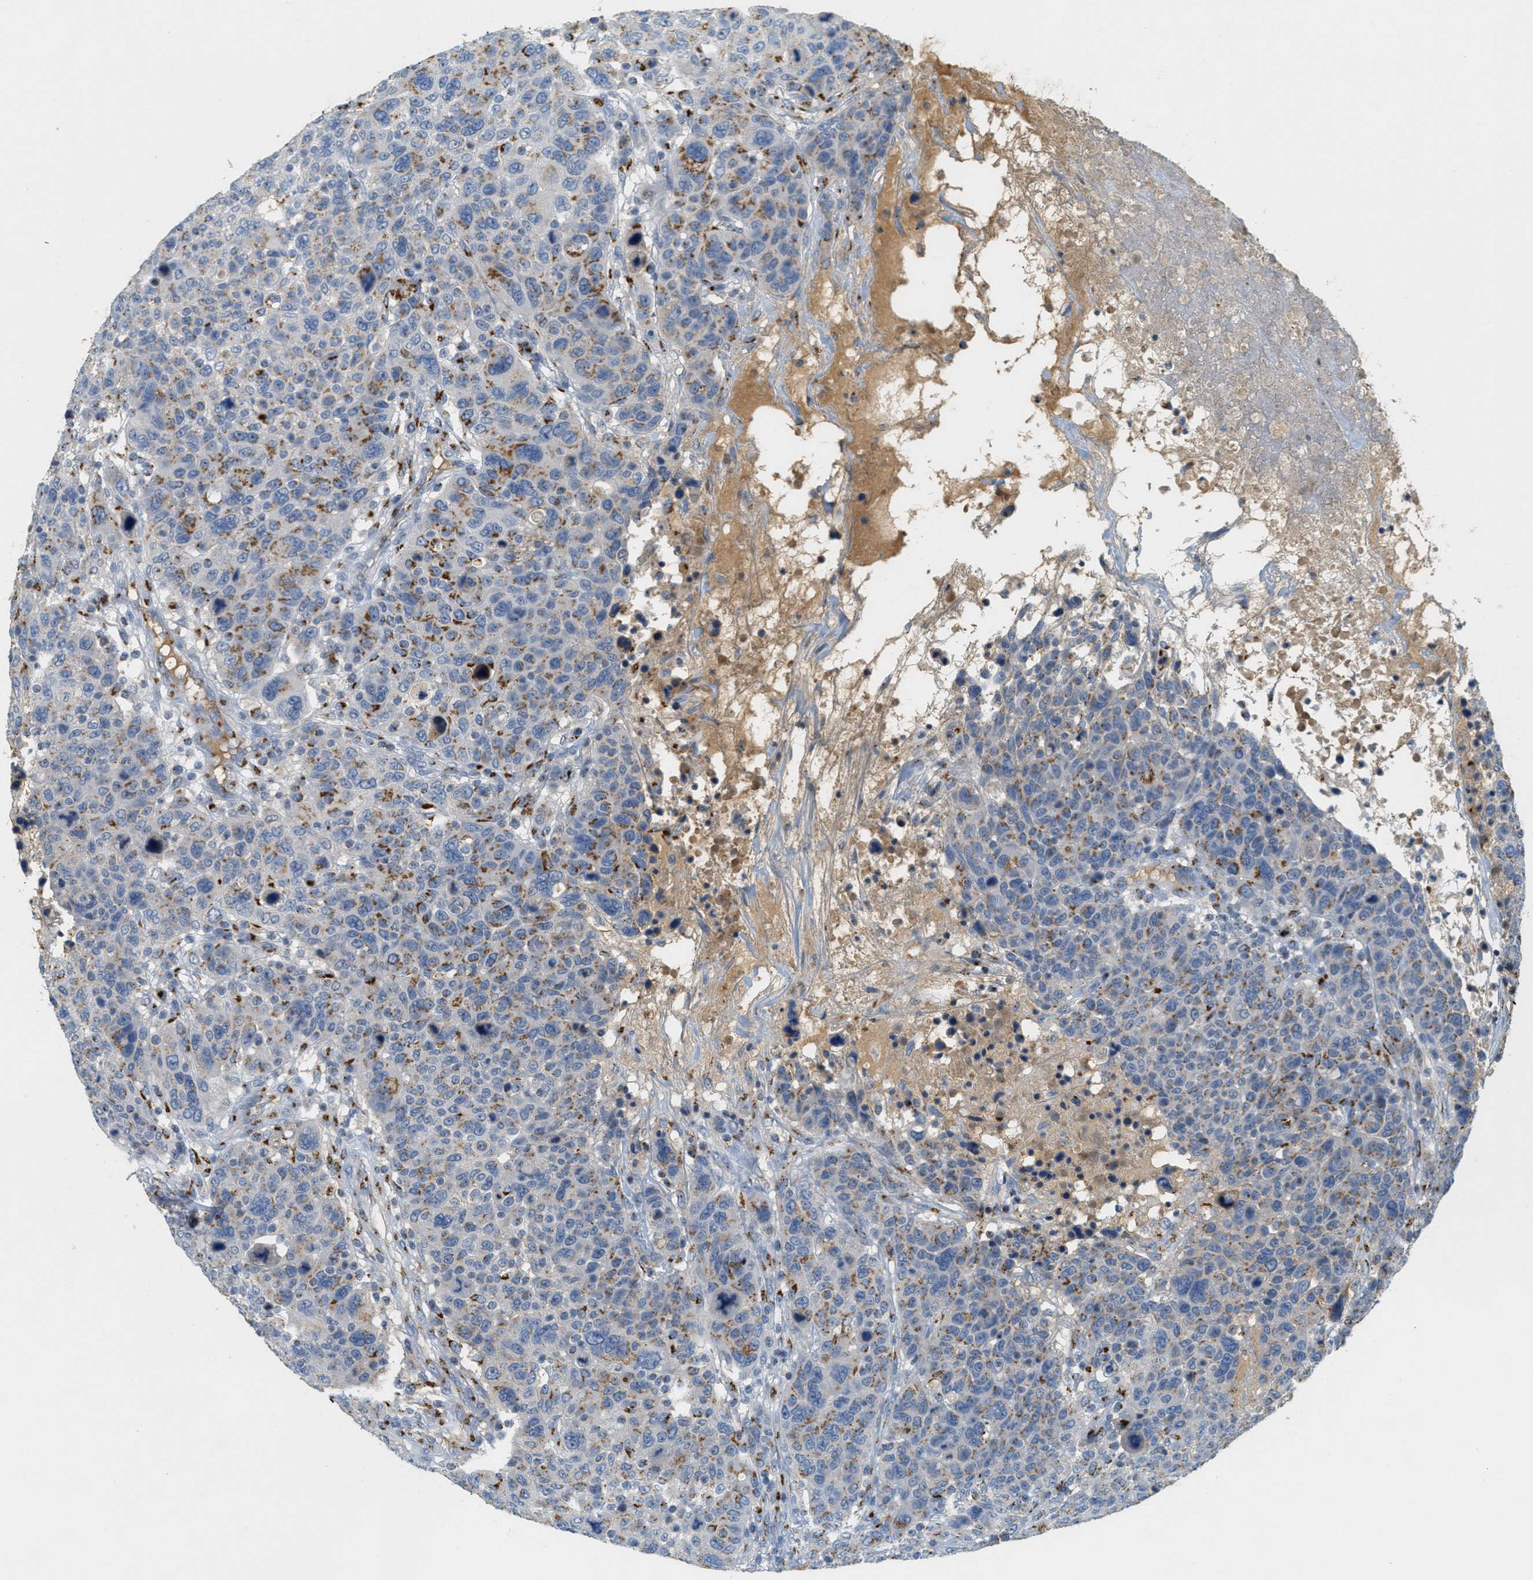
{"staining": {"intensity": "moderate", "quantity": "25%-75%", "location": "cytoplasmic/membranous"}, "tissue": "breast cancer", "cell_type": "Tumor cells", "image_type": "cancer", "snomed": [{"axis": "morphology", "description": "Duct carcinoma"}, {"axis": "topography", "description": "Breast"}], "caption": "A brown stain shows moderate cytoplasmic/membranous staining of a protein in breast cancer tumor cells.", "gene": "ENTPD4", "patient": {"sex": "female", "age": 37}}